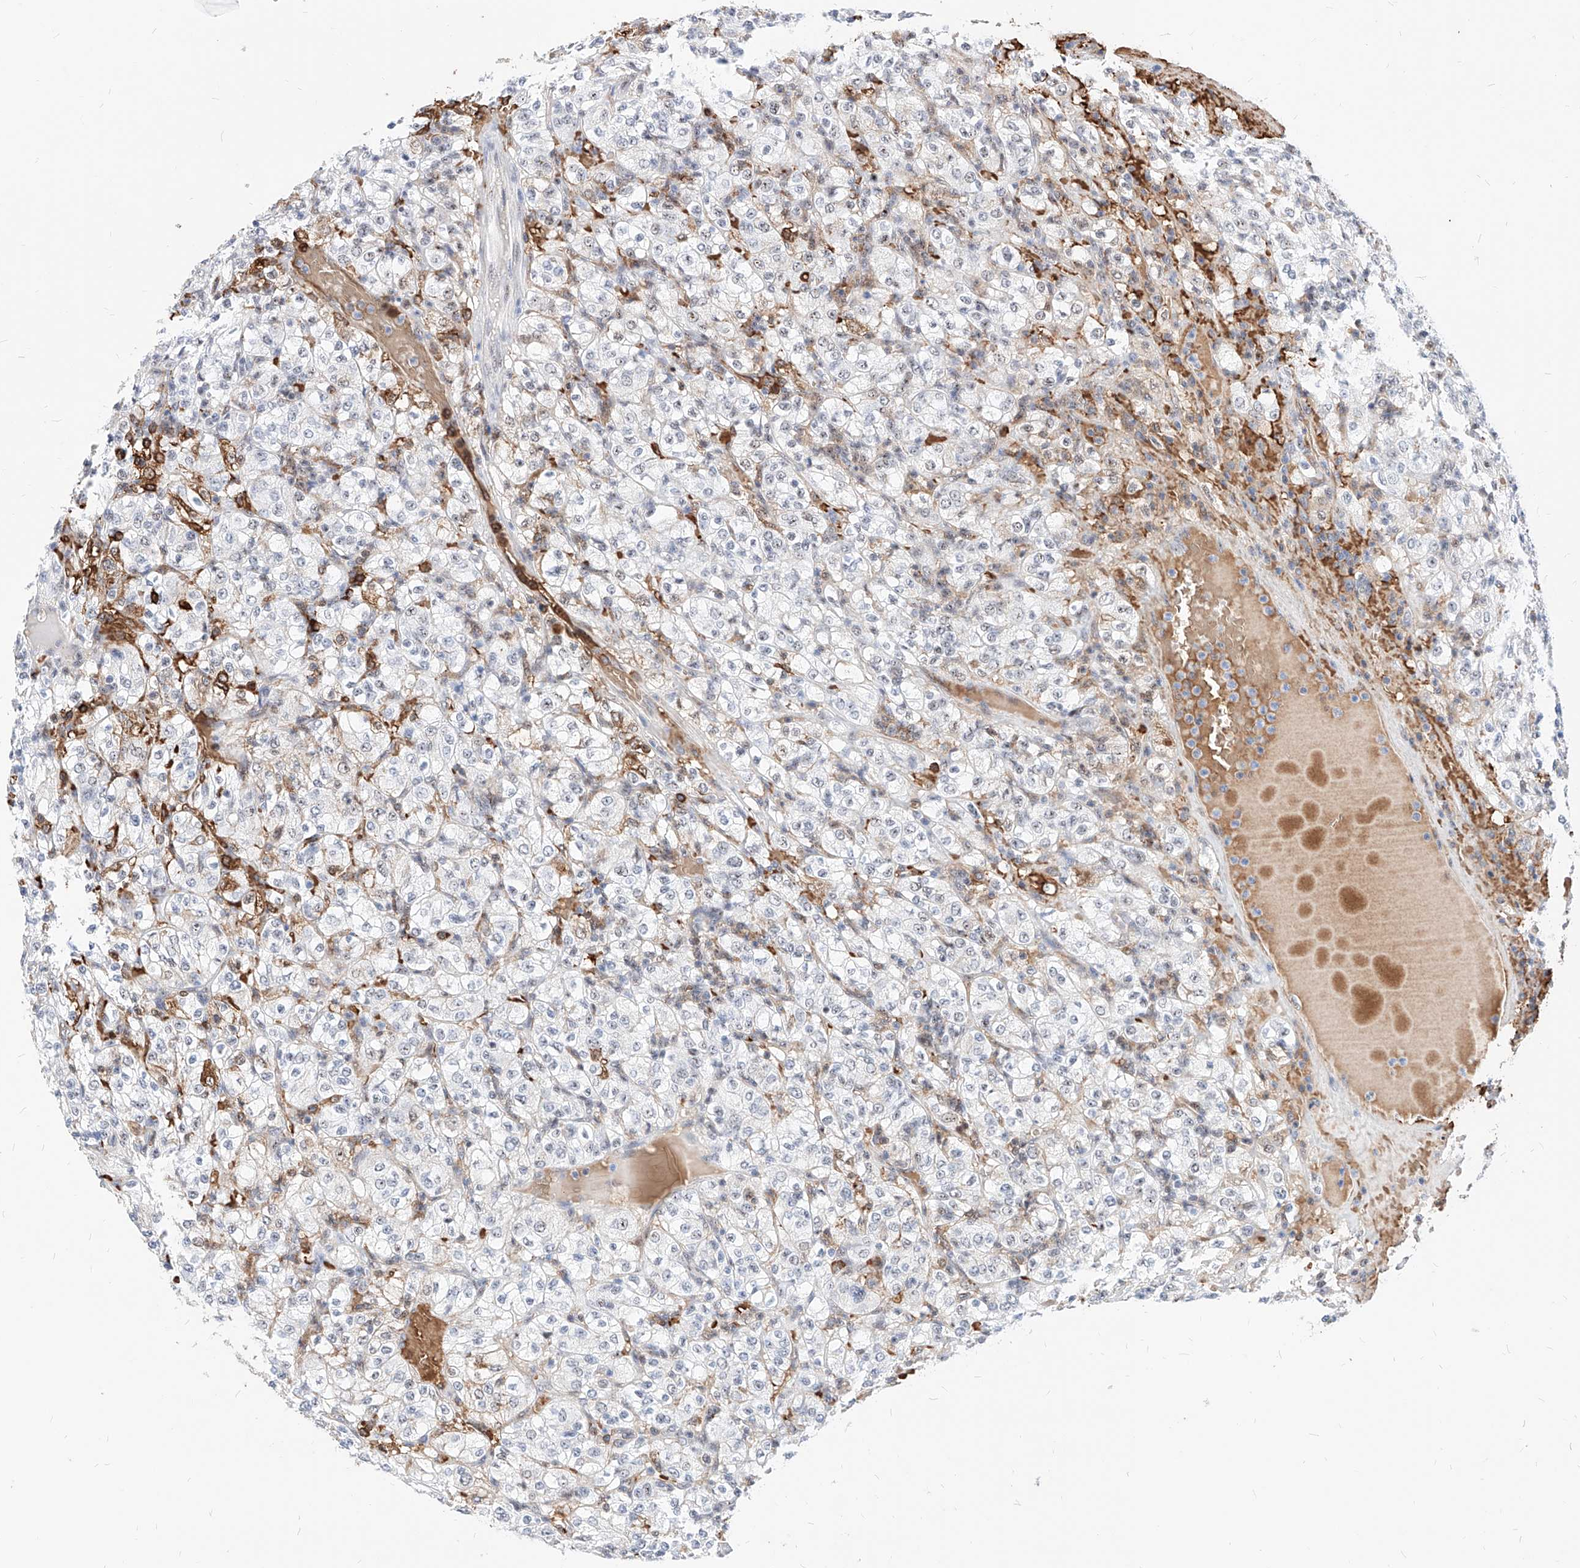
{"staining": {"intensity": "negative", "quantity": "none", "location": "none"}, "tissue": "renal cancer", "cell_type": "Tumor cells", "image_type": "cancer", "snomed": [{"axis": "morphology", "description": "Normal tissue, NOS"}, {"axis": "morphology", "description": "Adenocarcinoma, NOS"}, {"axis": "topography", "description": "Kidney"}], "caption": "Tumor cells show no significant protein positivity in adenocarcinoma (renal).", "gene": "ZFP42", "patient": {"sex": "female", "age": 72}}